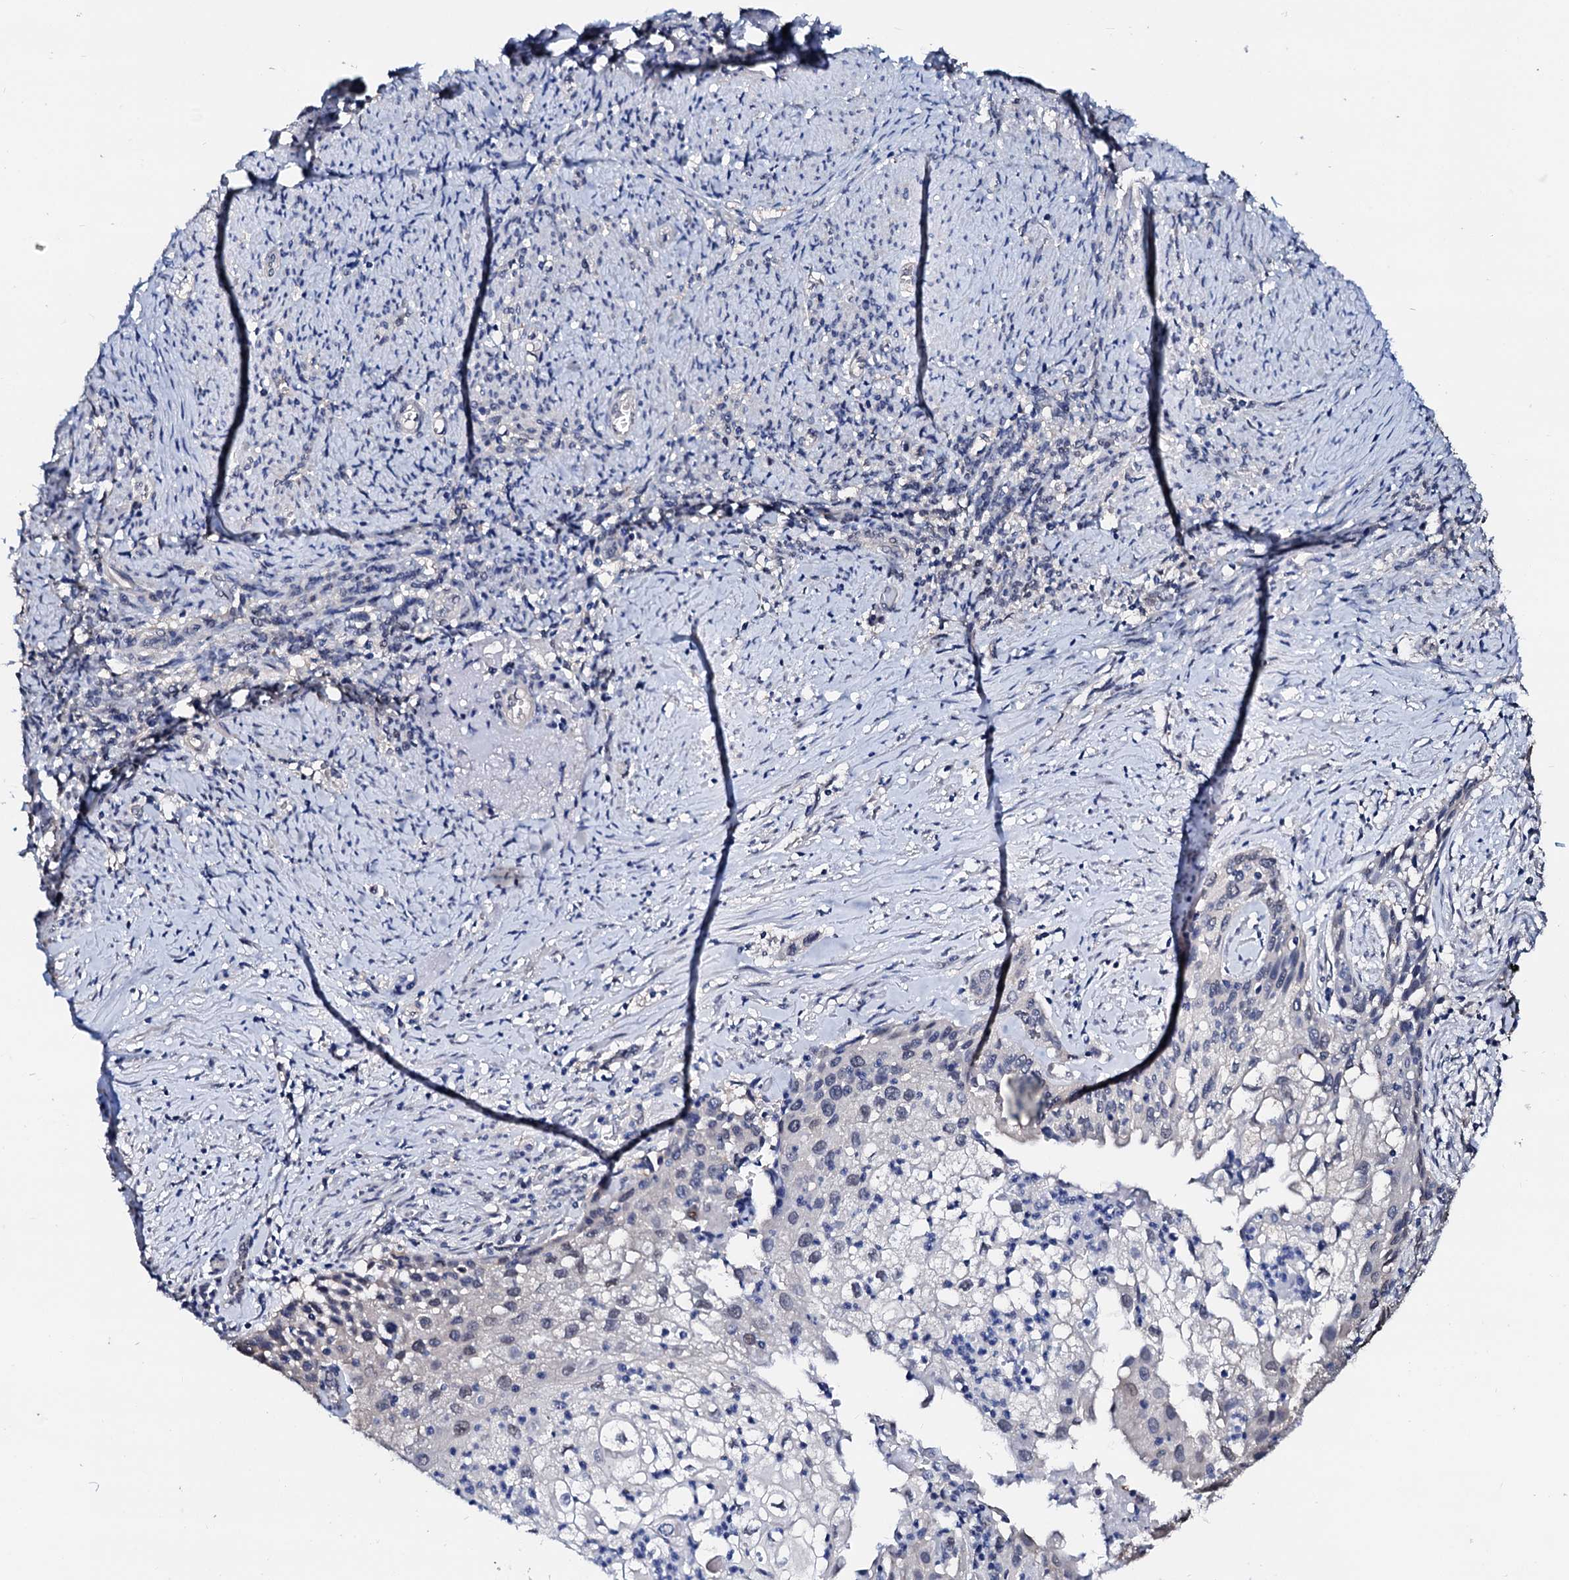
{"staining": {"intensity": "negative", "quantity": "none", "location": "none"}, "tissue": "cervical cancer", "cell_type": "Tumor cells", "image_type": "cancer", "snomed": [{"axis": "morphology", "description": "Squamous cell carcinoma, NOS"}, {"axis": "topography", "description": "Cervix"}], "caption": "DAB immunohistochemical staining of squamous cell carcinoma (cervical) displays no significant positivity in tumor cells. (Immunohistochemistry (ihc), brightfield microscopy, high magnification).", "gene": "CSN2", "patient": {"sex": "female", "age": 67}}